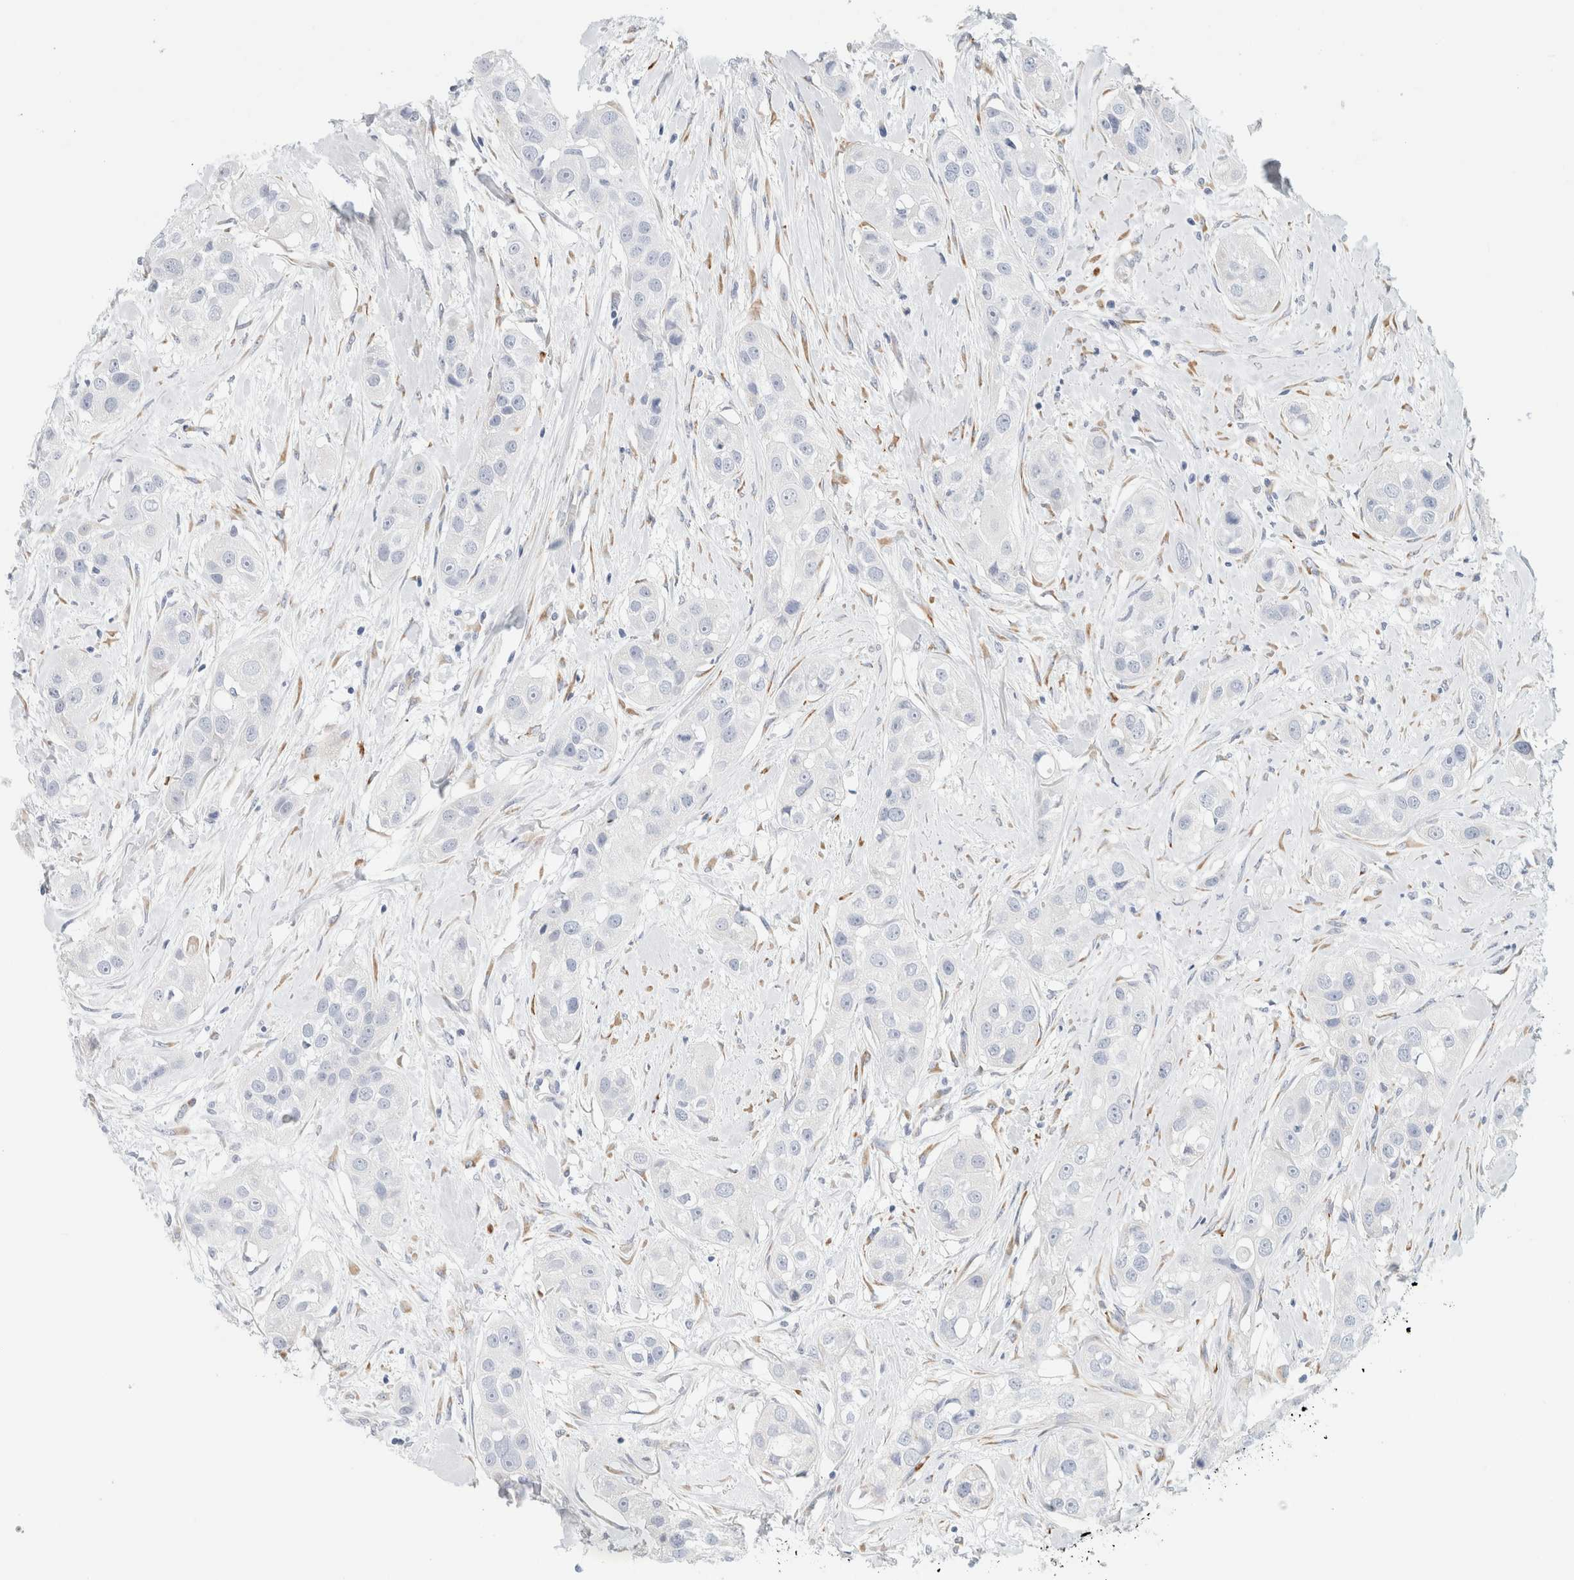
{"staining": {"intensity": "negative", "quantity": "none", "location": "none"}, "tissue": "head and neck cancer", "cell_type": "Tumor cells", "image_type": "cancer", "snomed": [{"axis": "morphology", "description": "Normal tissue, NOS"}, {"axis": "morphology", "description": "Squamous cell carcinoma, NOS"}, {"axis": "topography", "description": "Skeletal muscle"}, {"axis": "topography", "description": "Head-Neck"}], "caption": "Immunohistochemistry (IHC) histopathology image of head and neck cancer (squamous cell carcinoma) stained for a protein (brown), which reveals no positivity in tumor cells.", "gene": "RTN4", "patient": {"sex": "male", "age": 51}}